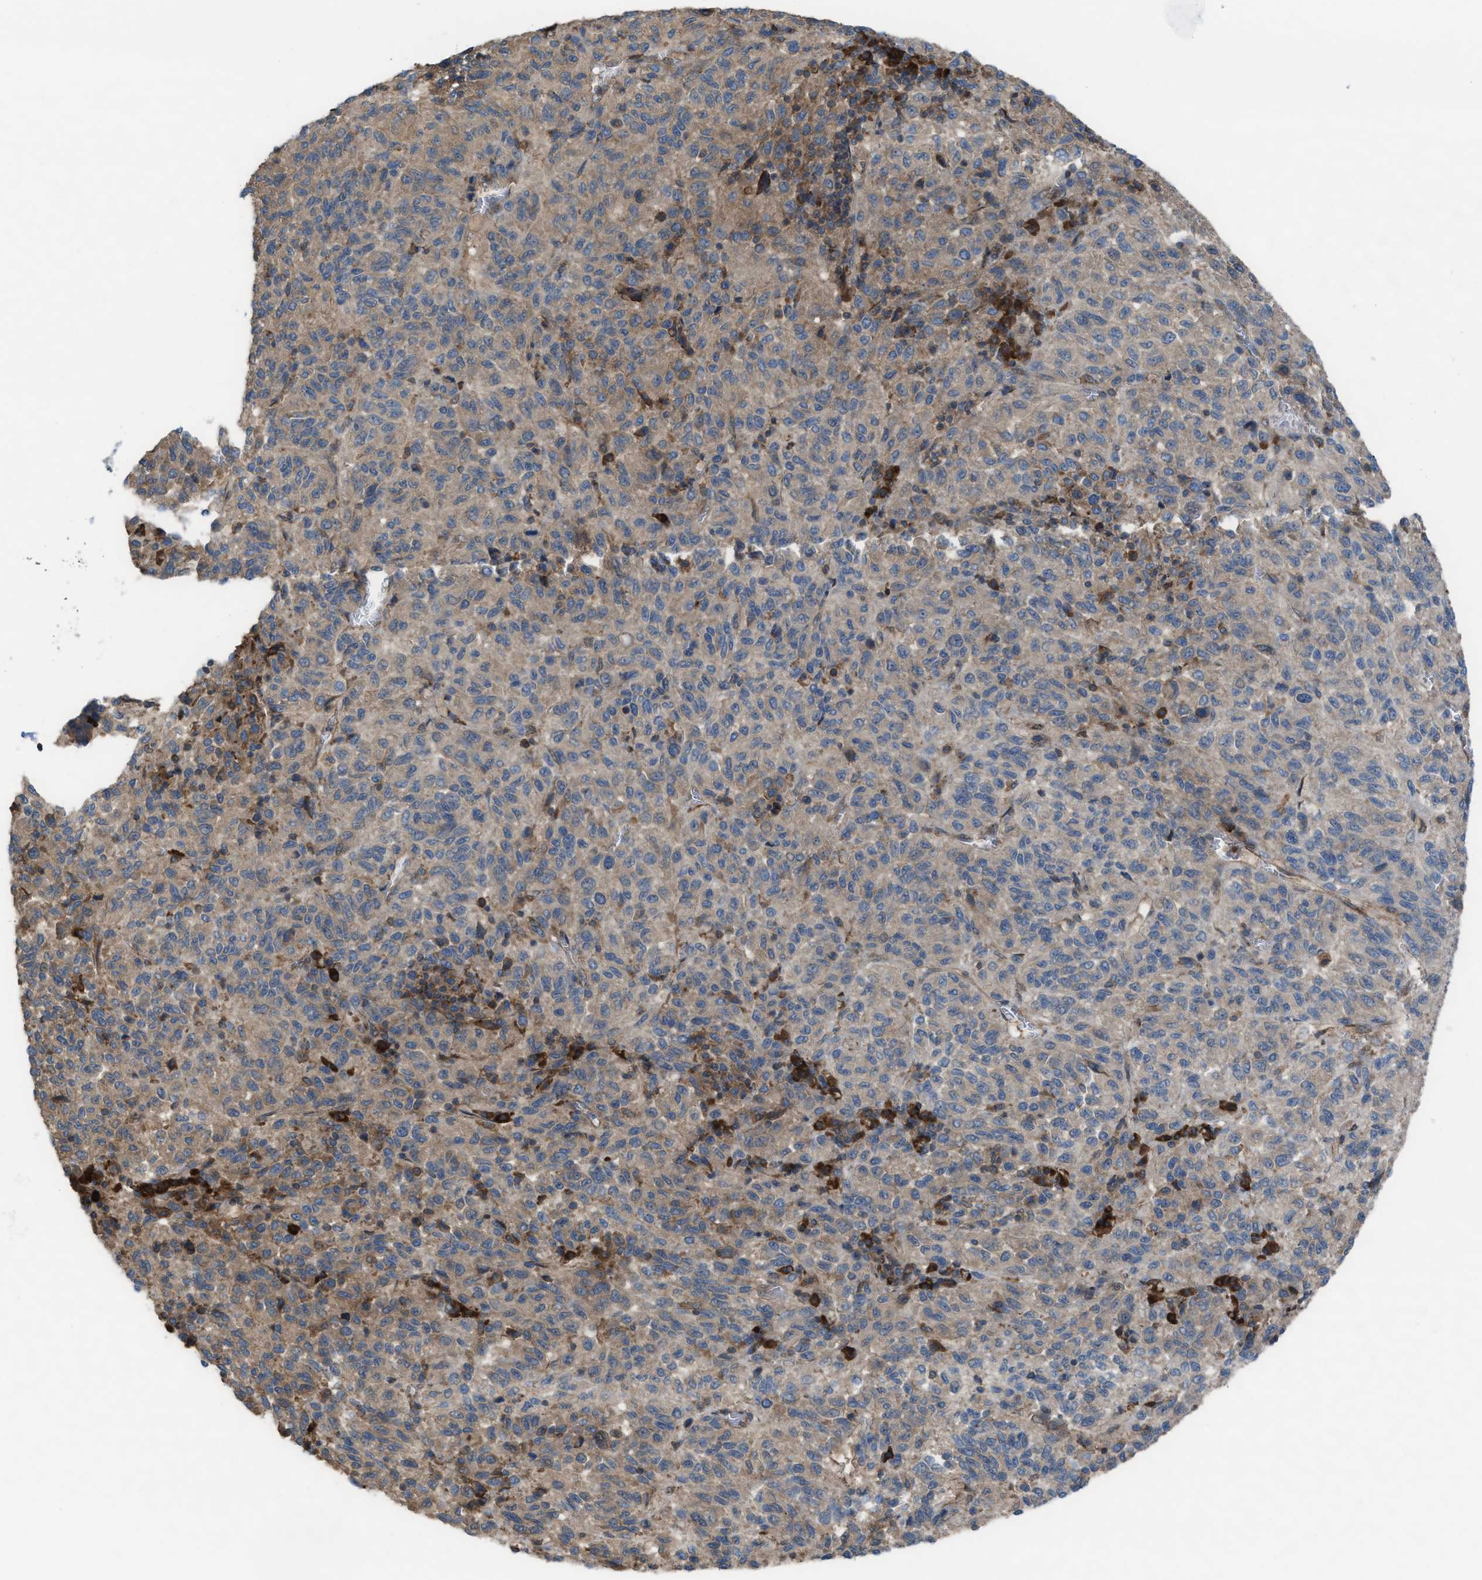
{"staining": {"intensity": "weak", "quantity": "25%-75%", "location": "cytoplasmic/membranous"}, "tissue": "melanoma", "cell_type": "Tumor cells", "image_type": "cancer", "snomed": [{"axis": "morphology", "description": "Malignant melanoma, Metastatic site"}, {"axis": "topography", "description": "Lung"}], "caption": "Melanoma was stained to show a protein in brown. There is low levels of weak cytoplasmic/membranous expression in approximately 25%-75% of tumor cells.", "gene": "PLAA", "patient": {"sex": "male", "age": 64}}